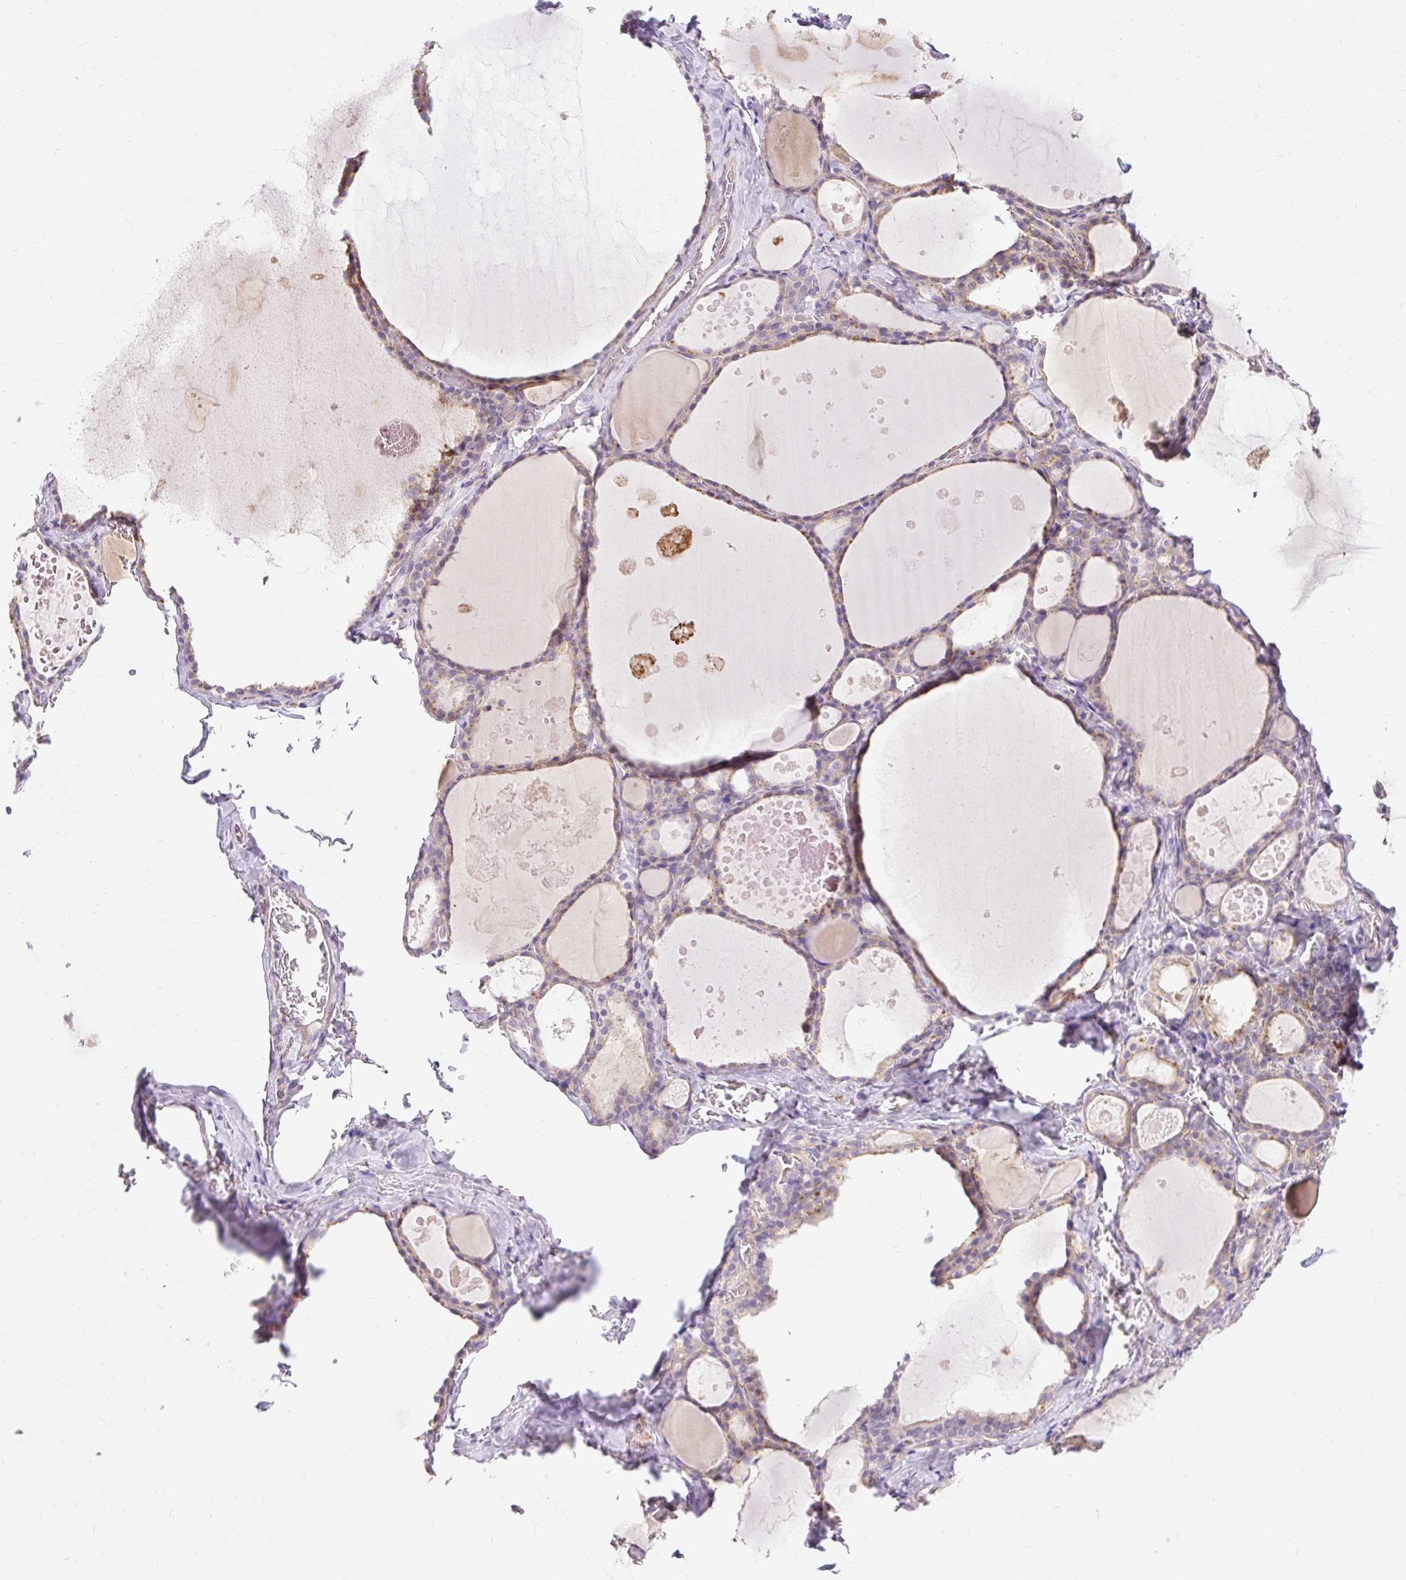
{"staining": {"intensity": "moderate", "quantity": "<25%", "location": "cytoplasmic/membranous"}, "tissue": "thyroid gland", "cell_type": "Glandular cells", "image_type": "normal", "snomed": [{"axis": "morphology", "description": "Normal tissue, NOS"}, {"axis": "topography", "description": "Thyroid gland"}], "caption": "Protein expression analysis of benign human thyroid gland reveals moderate cytoplasmic/membranous staining in about <25% of glandular cells. (brown staining indicates protein expression, while blue staining denotes nuclei).", "gene": "HEXB", "patient": {"sex": "male", "age": 56}}